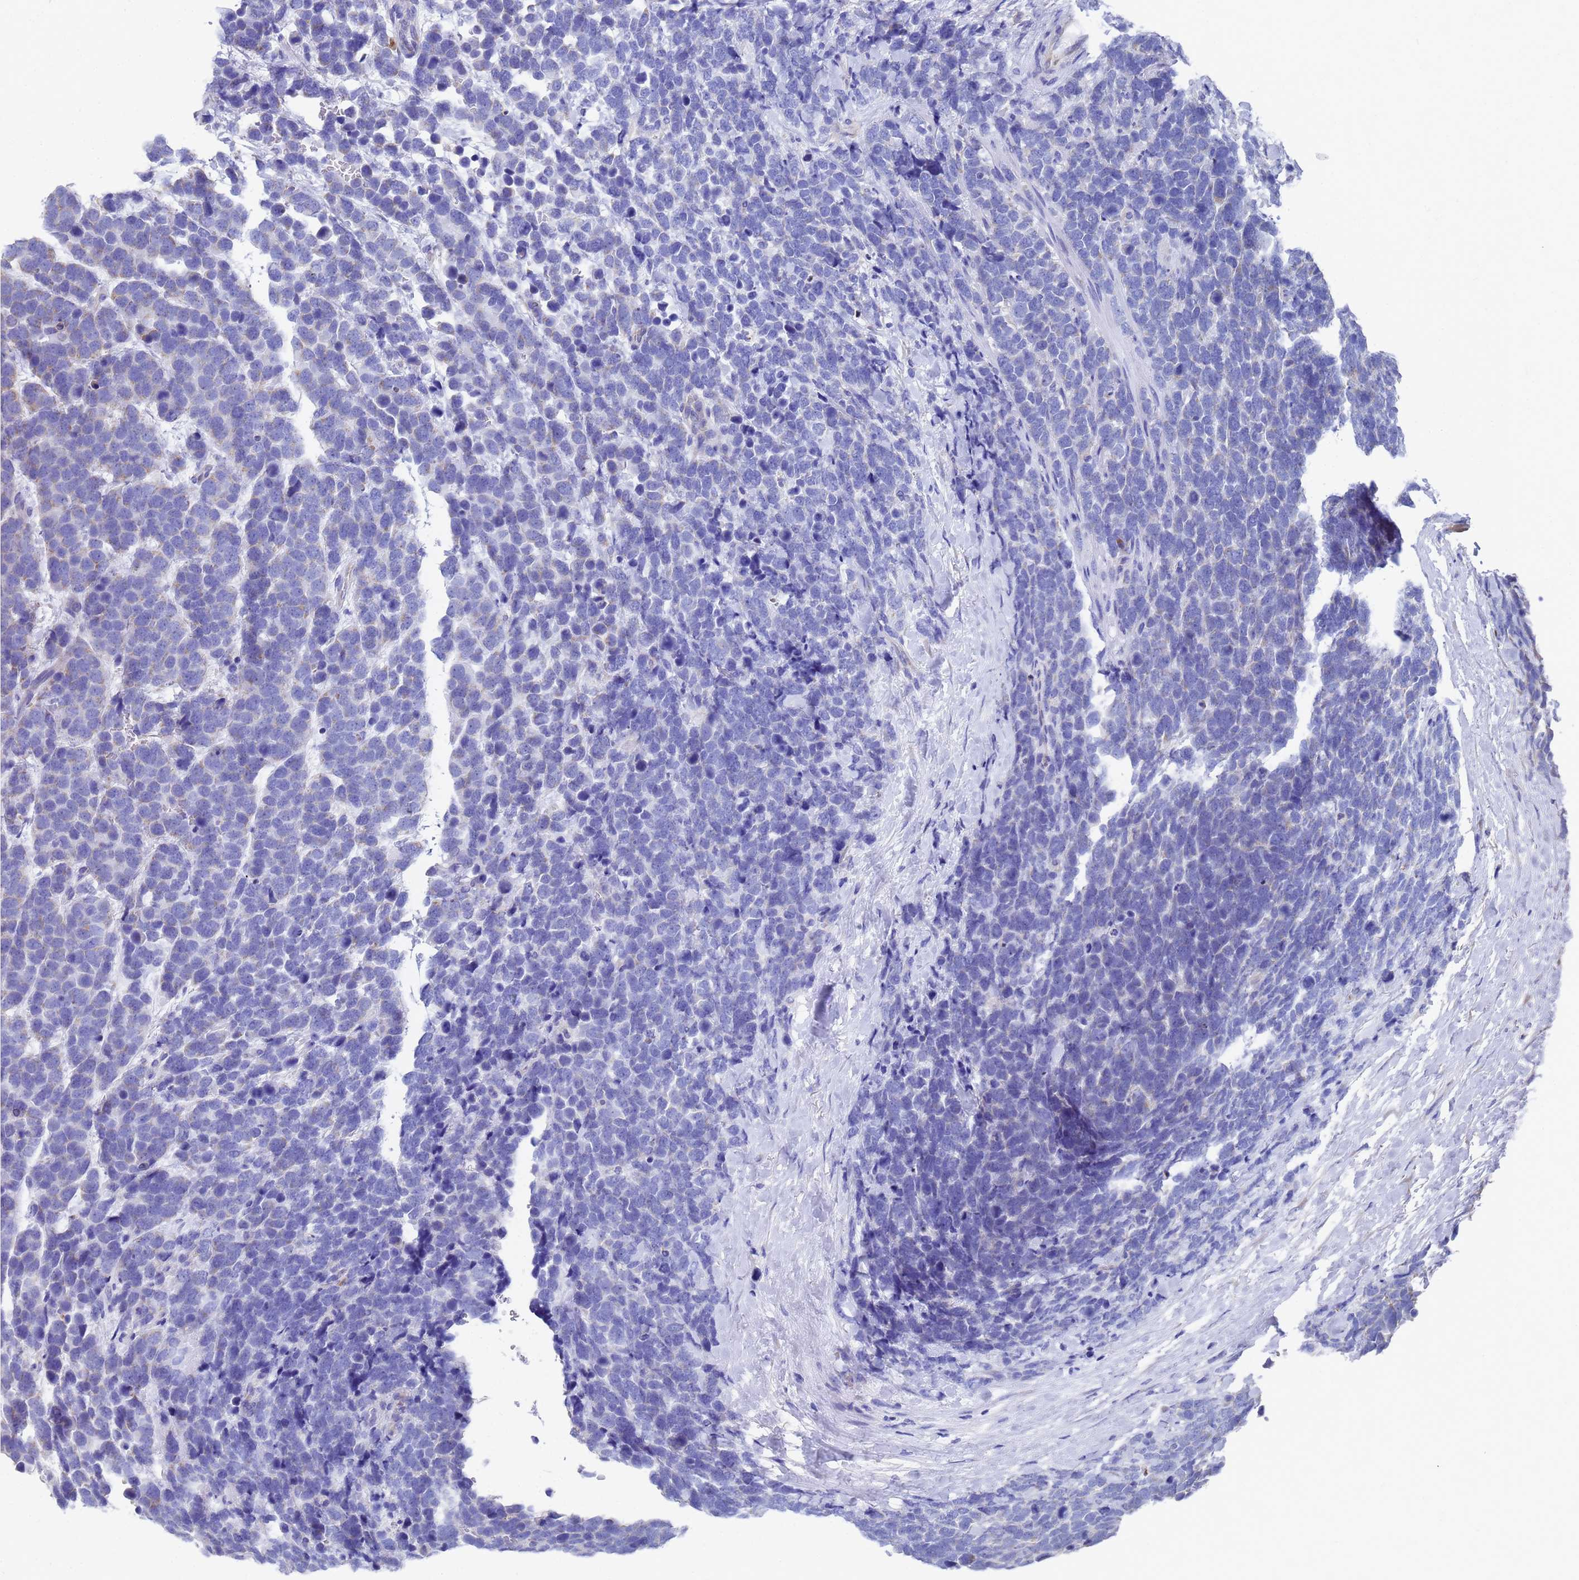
{"staining": {"intensity": "negative", "quantity": "none", "location": "none"}, "tissue": "urothelial cancer", "cell_type": "Tumor cells", "image_type": "cancer", "snomed": [{"axis": "morphology", "description": "Urothelial carcinoma, High grade"}, {"axis": "topography", "description": "Urinary bladder"}], "caption": "DAB immunohistochemical staining of human high-grade urothelial carcinoma shows no significant positivity in tumor cells. (DAB (3,3'-diaminobenzidine) immunohistochemistry (IHC) visualized using brightfield microscopy, high magnification).", "gene": "TM4SF4", "patient": {"sex": "female", "age": 82}}